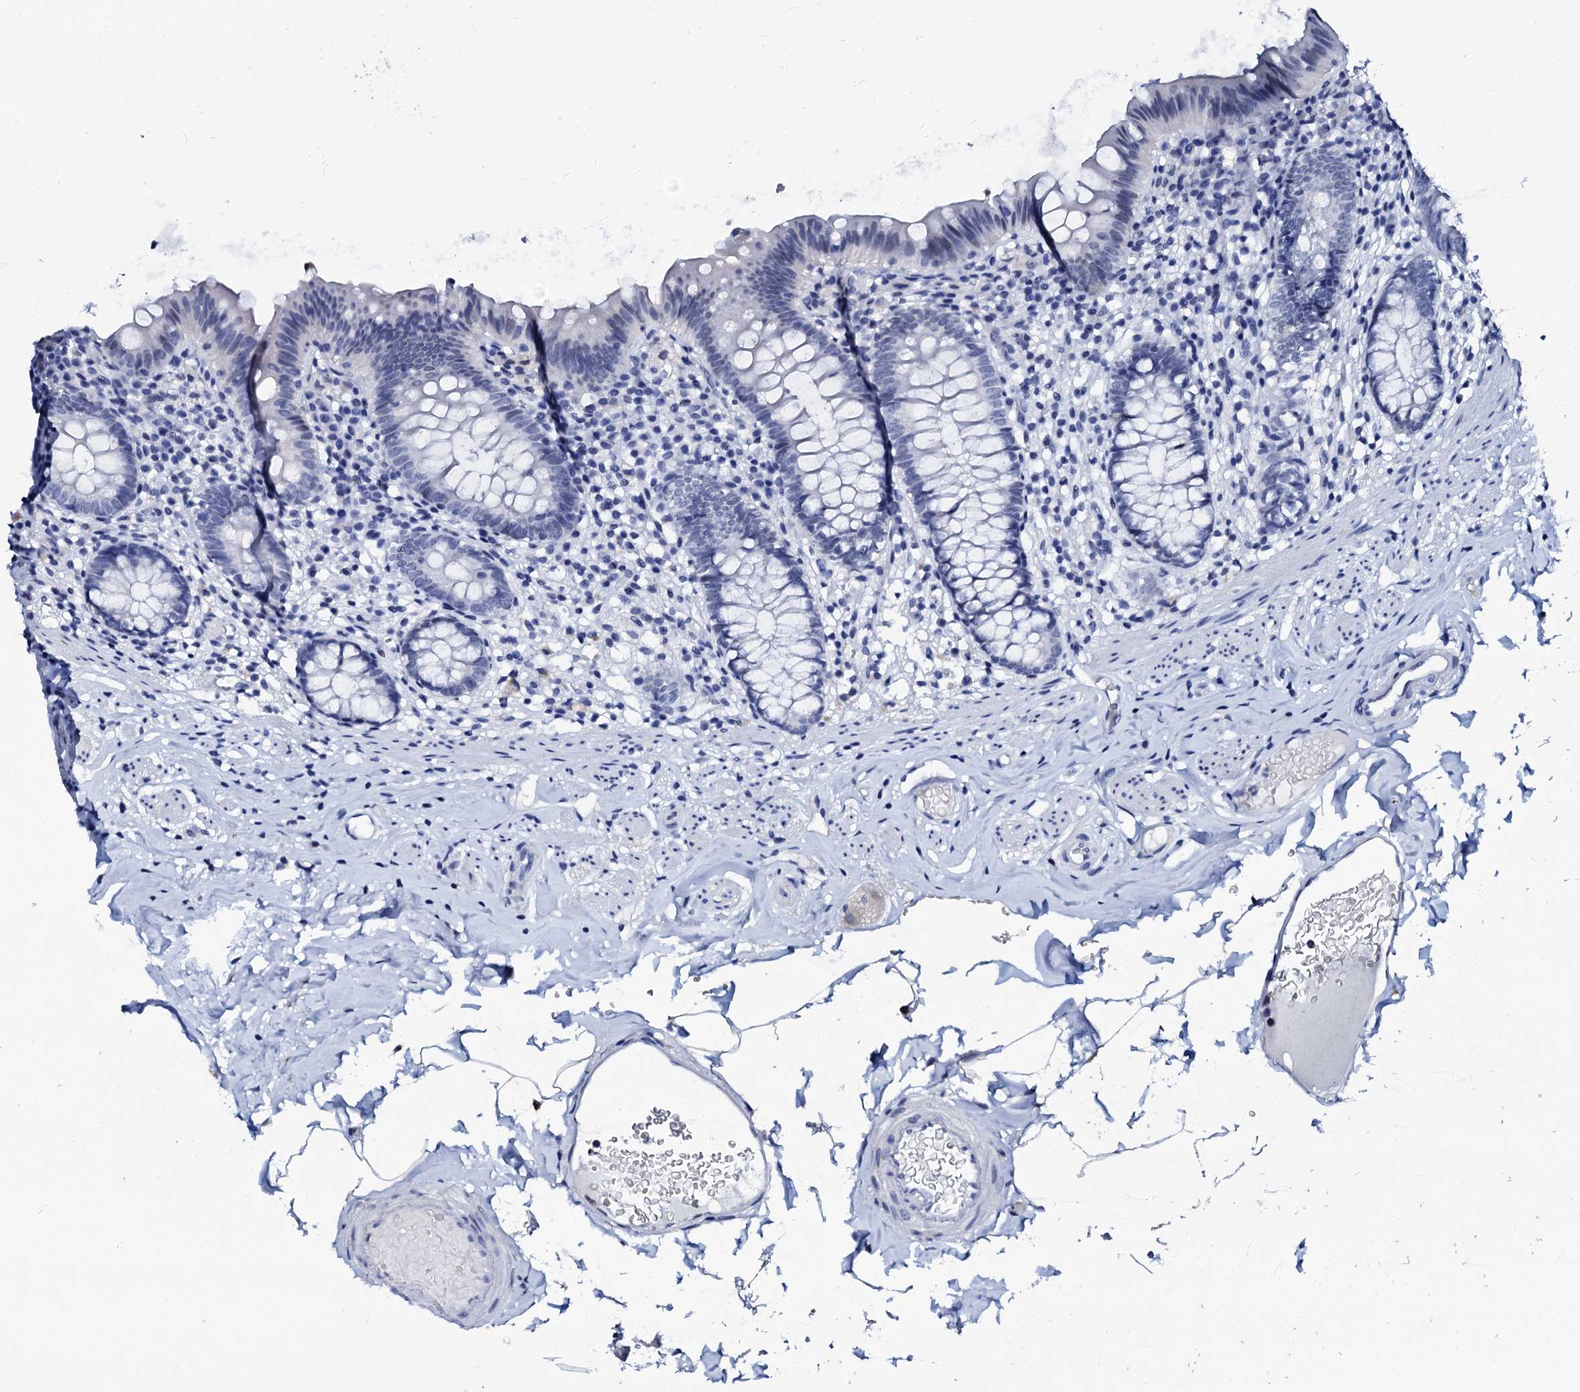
{"staining": {"intensity": "negative", "quantity": "none", "location": "none"}, "tissue": "appendix", "cell_type": "Glandular cells", "image_type": "normal", "snomed": [{"axis": "morphology", "description": "Normal tissue, NOS"}, {"axis": "topography", "description": "Appendix"}], "caption": "Image shows no protein expression in glandular cells of benign appendix. (DAB immunohistochemistry visualized using brightfield microscopy, high magnification).", "gene": "SPATA19", "patient": {"sex": "male", "age": 55}}